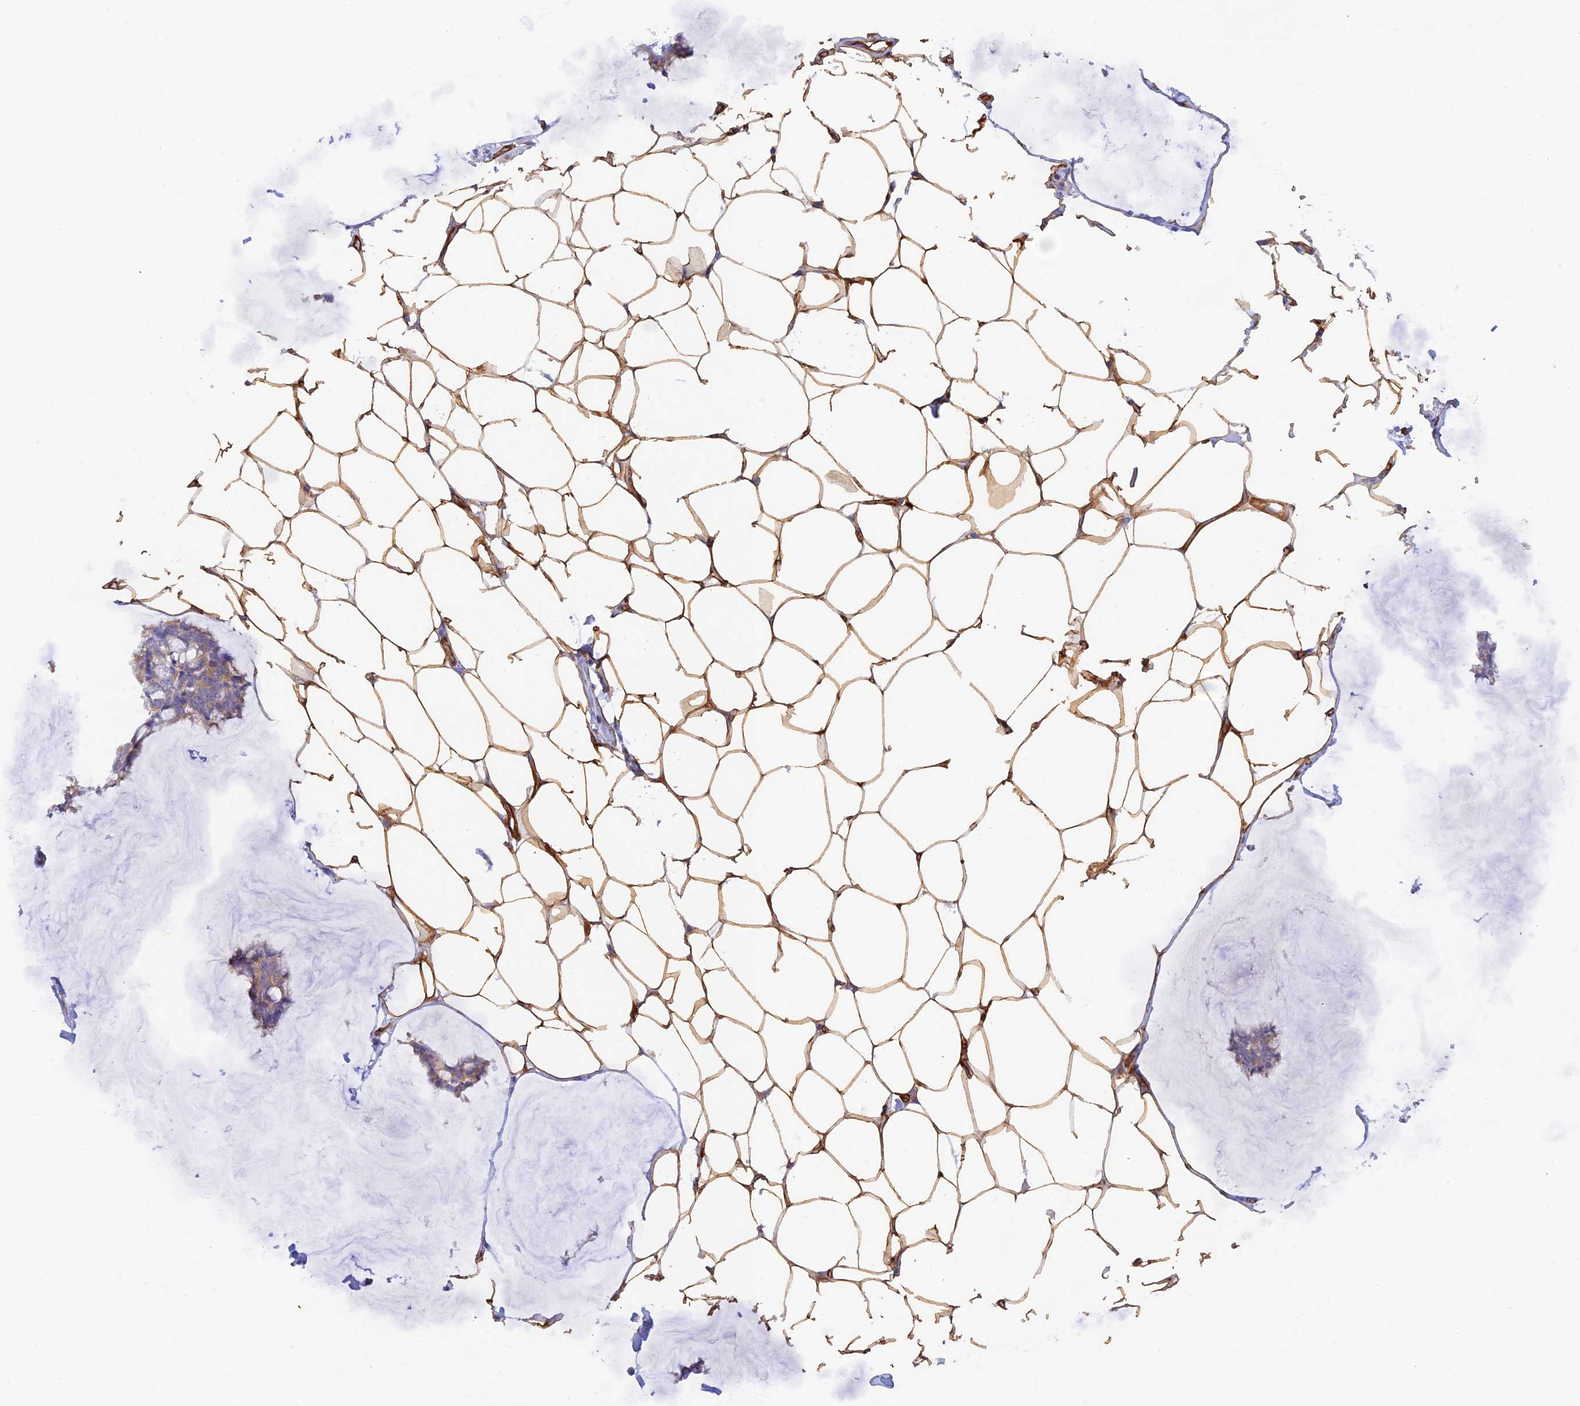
{"staining": {"intensity": "weak", "quantity": "<25%", "location": "cytoplasmic/membranous"}, "tissue": "breast cancer", "cell_type": "Tumor cells", "image_type": "cancer", "snomed": [{"axis": "morphology", "description": "Duct carcinoma"}, {"axis": "topography", "description": "Breast"}], "caption": "High power microscopy photomicrograph of an immunohistochemistry histopathology image of breast cancer, revealing no significant positivity in tumor cells. (Immunohistochemistry (ihc), brightfield microscopy, high magnification).", "gene": "MYO9A", "patient": {"sex": "female", "age": 93}}